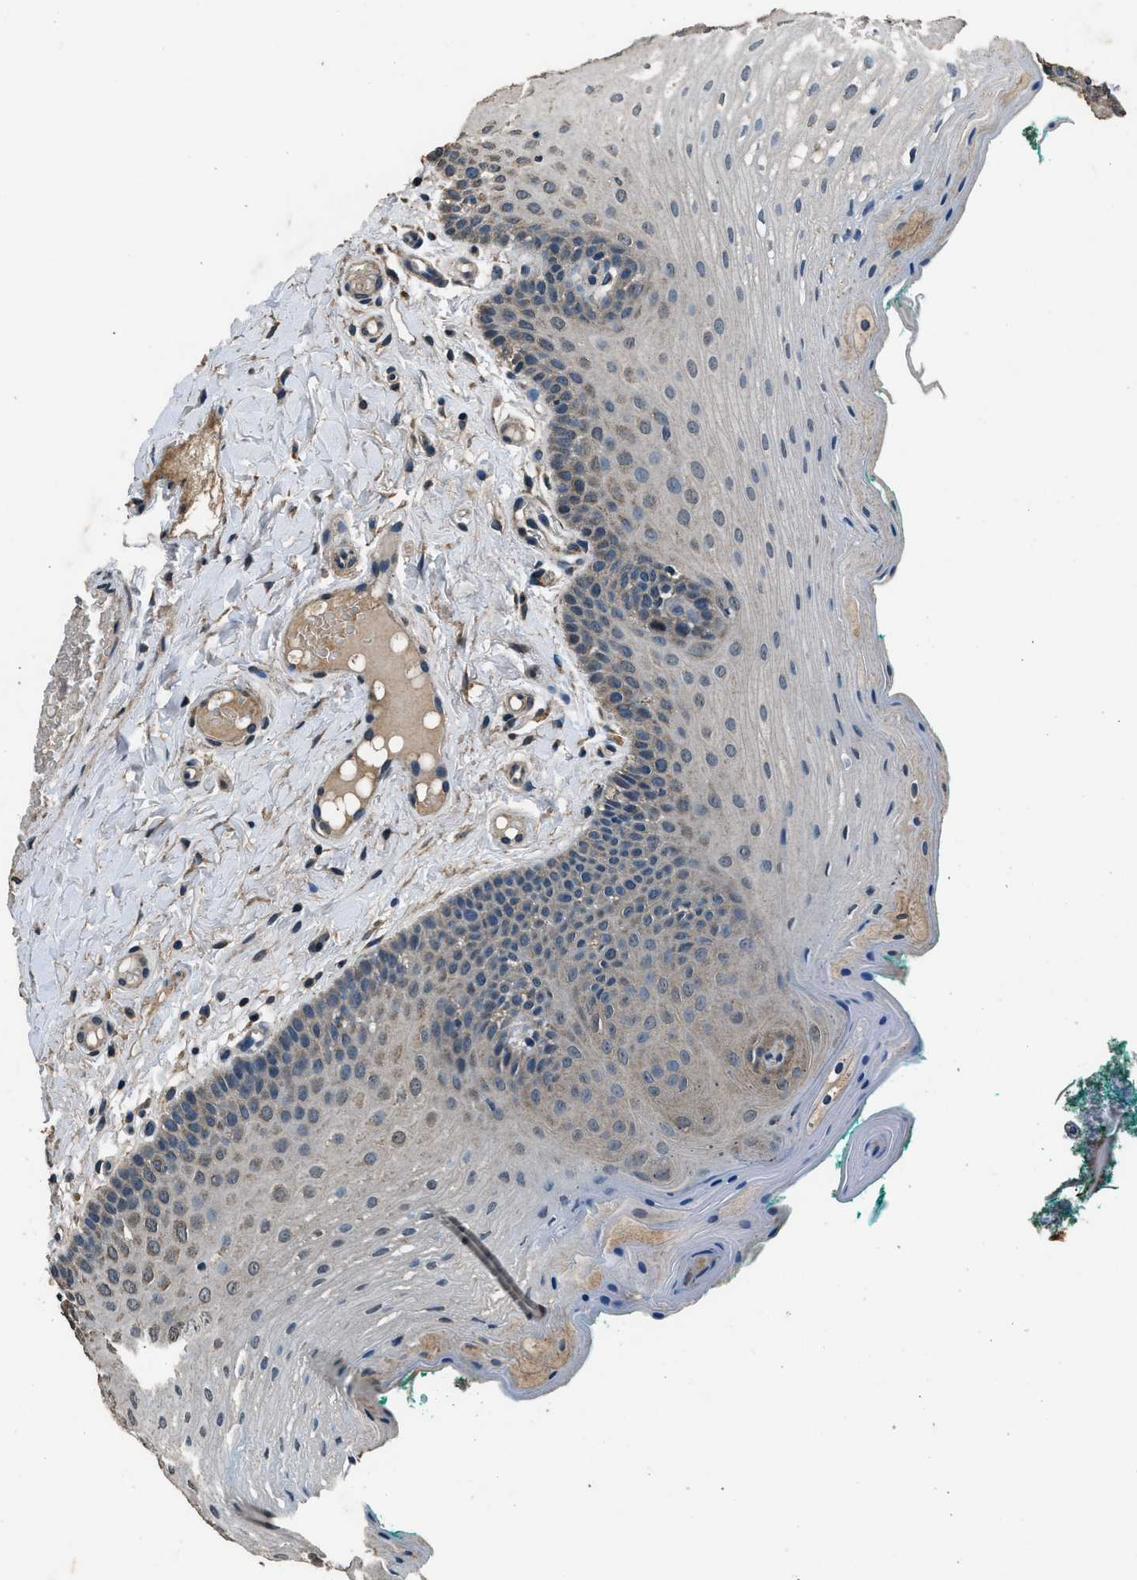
{"staining": {"intensity": "weak", "quantity": "<25%", "location": "cytoplasmic/membranous"}, "tissue": "oral mucosa", "cell_type": "Squamous epithelial cells", "image_type": "normal", "snomed": [{"axis": "morphology", "description": "Normal tissue, NOS"}, {"axis": "topography", "description": "Oral tissue"}], "caption": "This is an immunohistochemistry (IHC) histopathology image of benign oral mucosa. There is no expression in squamous epithelial cells.", "gene": "SALL3", "patient": {"sex": "male", "age": 58}}